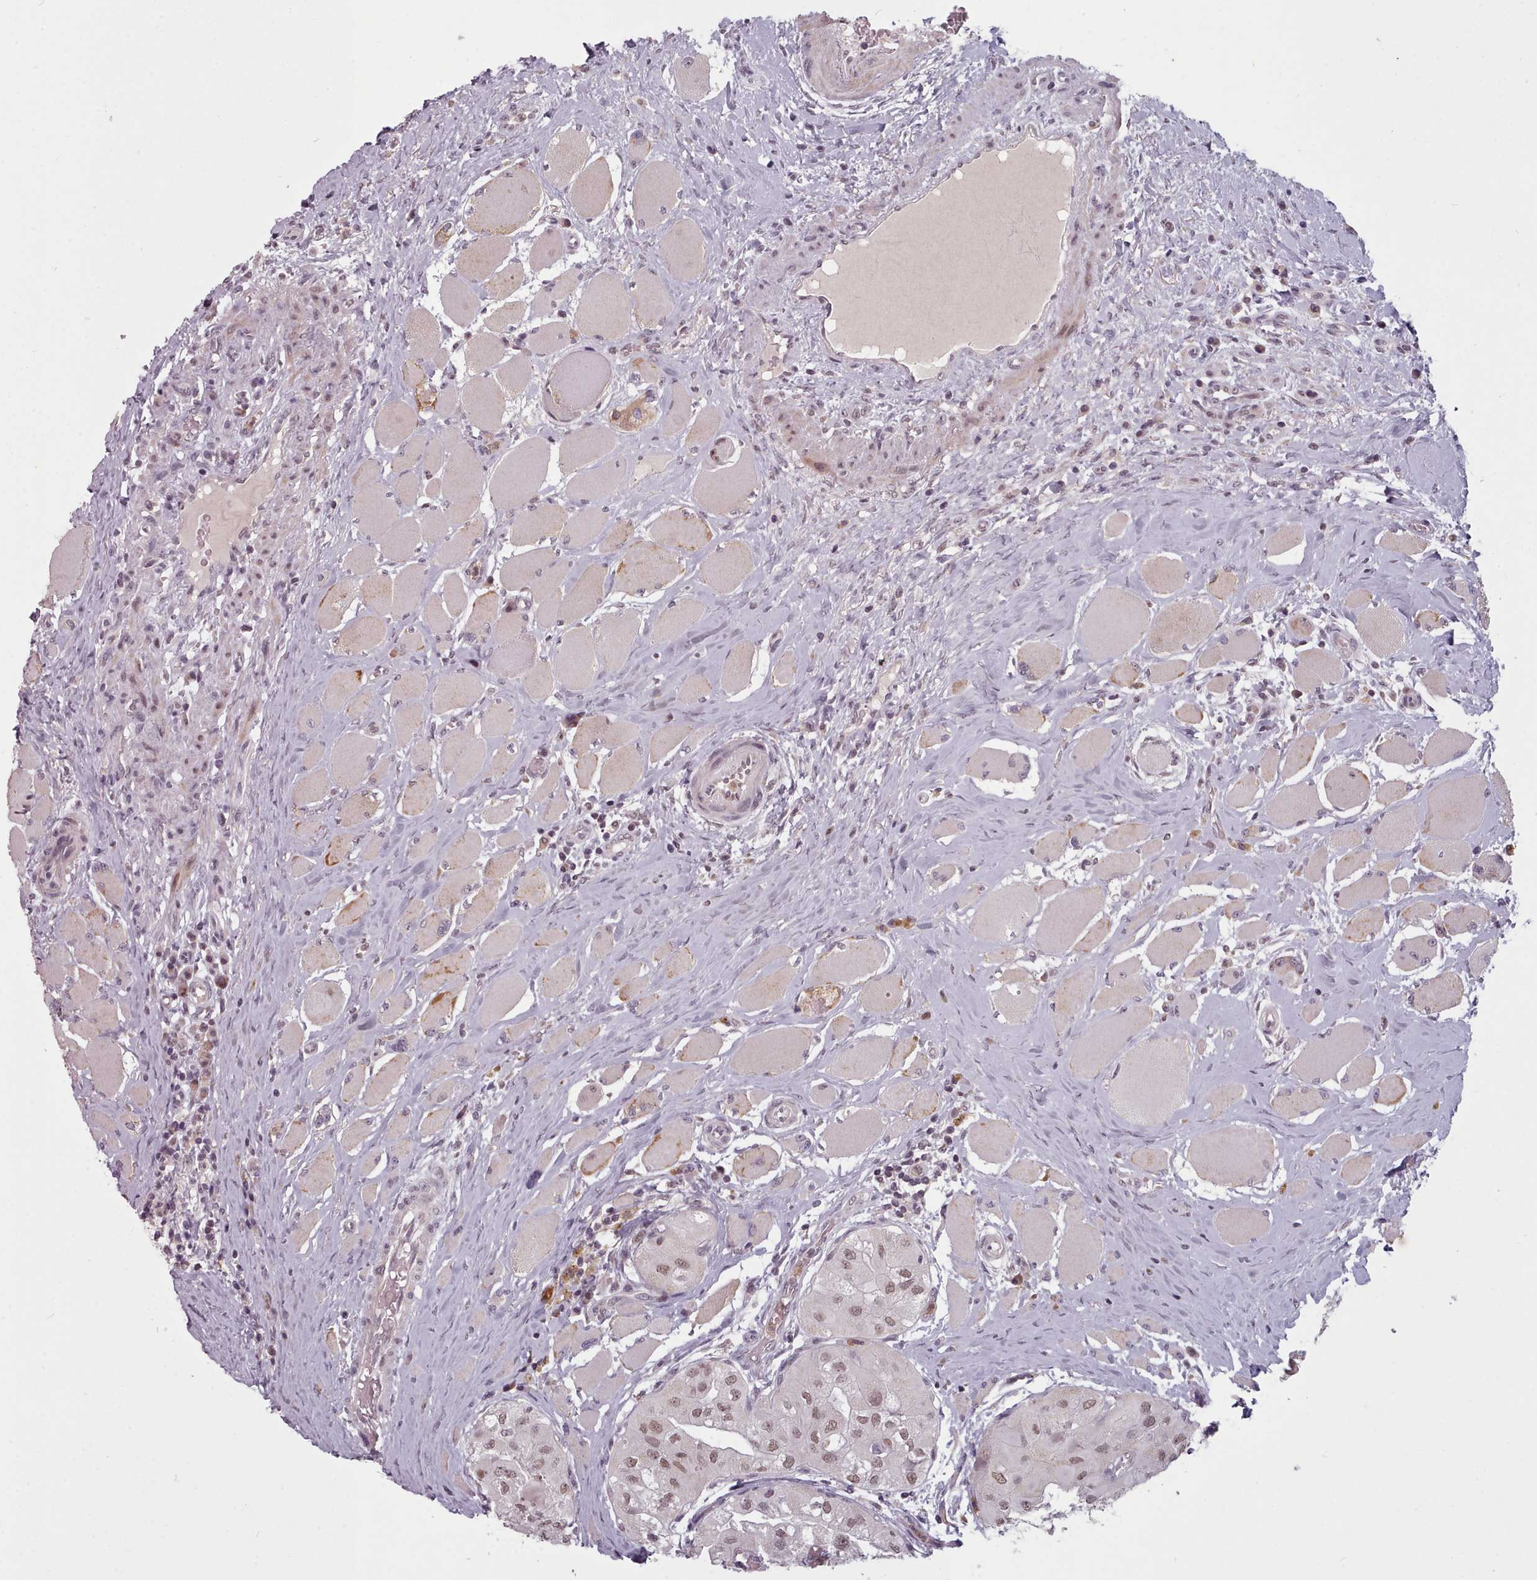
{"staining": {"intensity": "moderate", "quantity": ">75%", "location": "nuclear"}, "tissue": "thyroid cancer", "cell_type": "Tumor cells", "image_type": "cancer", "snomed": [{"axis": "morphology", "description": "Papillary adenocarcinoma, NOS"}, {"axis": "topography", "description": "Thyroid gland"}], "caption": "This image displays immunohistochemistry staining of thyroid papillary adenocarcinoma, with medium moderate nuclear expression in about >75% of tumor cells.", "gene": "SRSF9", "patient": {"sex": "female", "age": 59}}